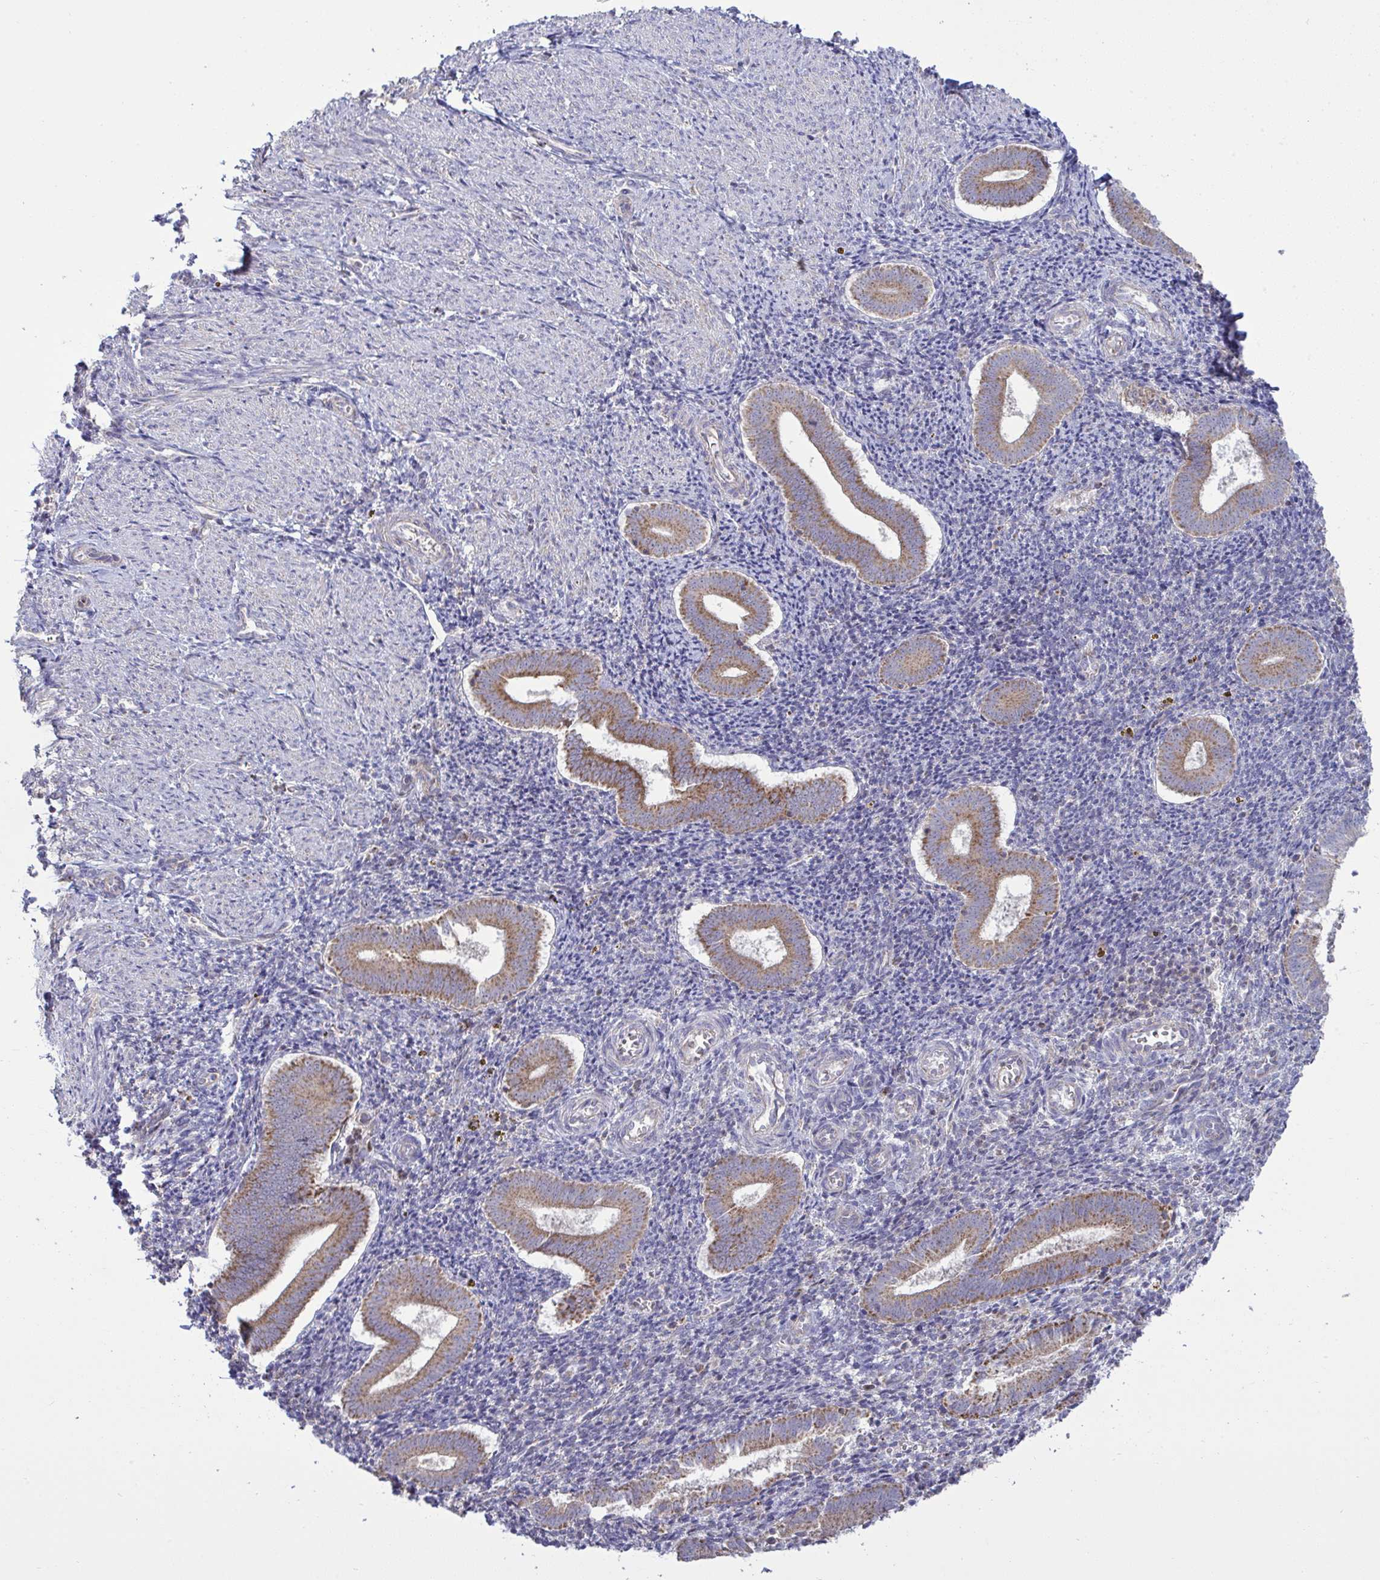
{"staining": {"intensity": "negative", "quantity": "none", "location": "none"}, "tissue": "endometrium", "cell_type": "Cells in endometrial stroma", "image_type": "normal", "snomed": [{"axis": "morphology", "description": "Normal tissue, NOS"}, {"axis": "topography", "description": "Endometrium"}], "caption": "Immunohistochemistry (IHC) of benign endometrium reveals no positivity in cells in endometrial stroma. The staining is performed using DAB (3,3'-diaminobenzidine) brown chromogen with nuclei counter-stained in using hematoxylin.", "gene": "NDUFA7", "patient": {"sex": "female", "age": 25}}